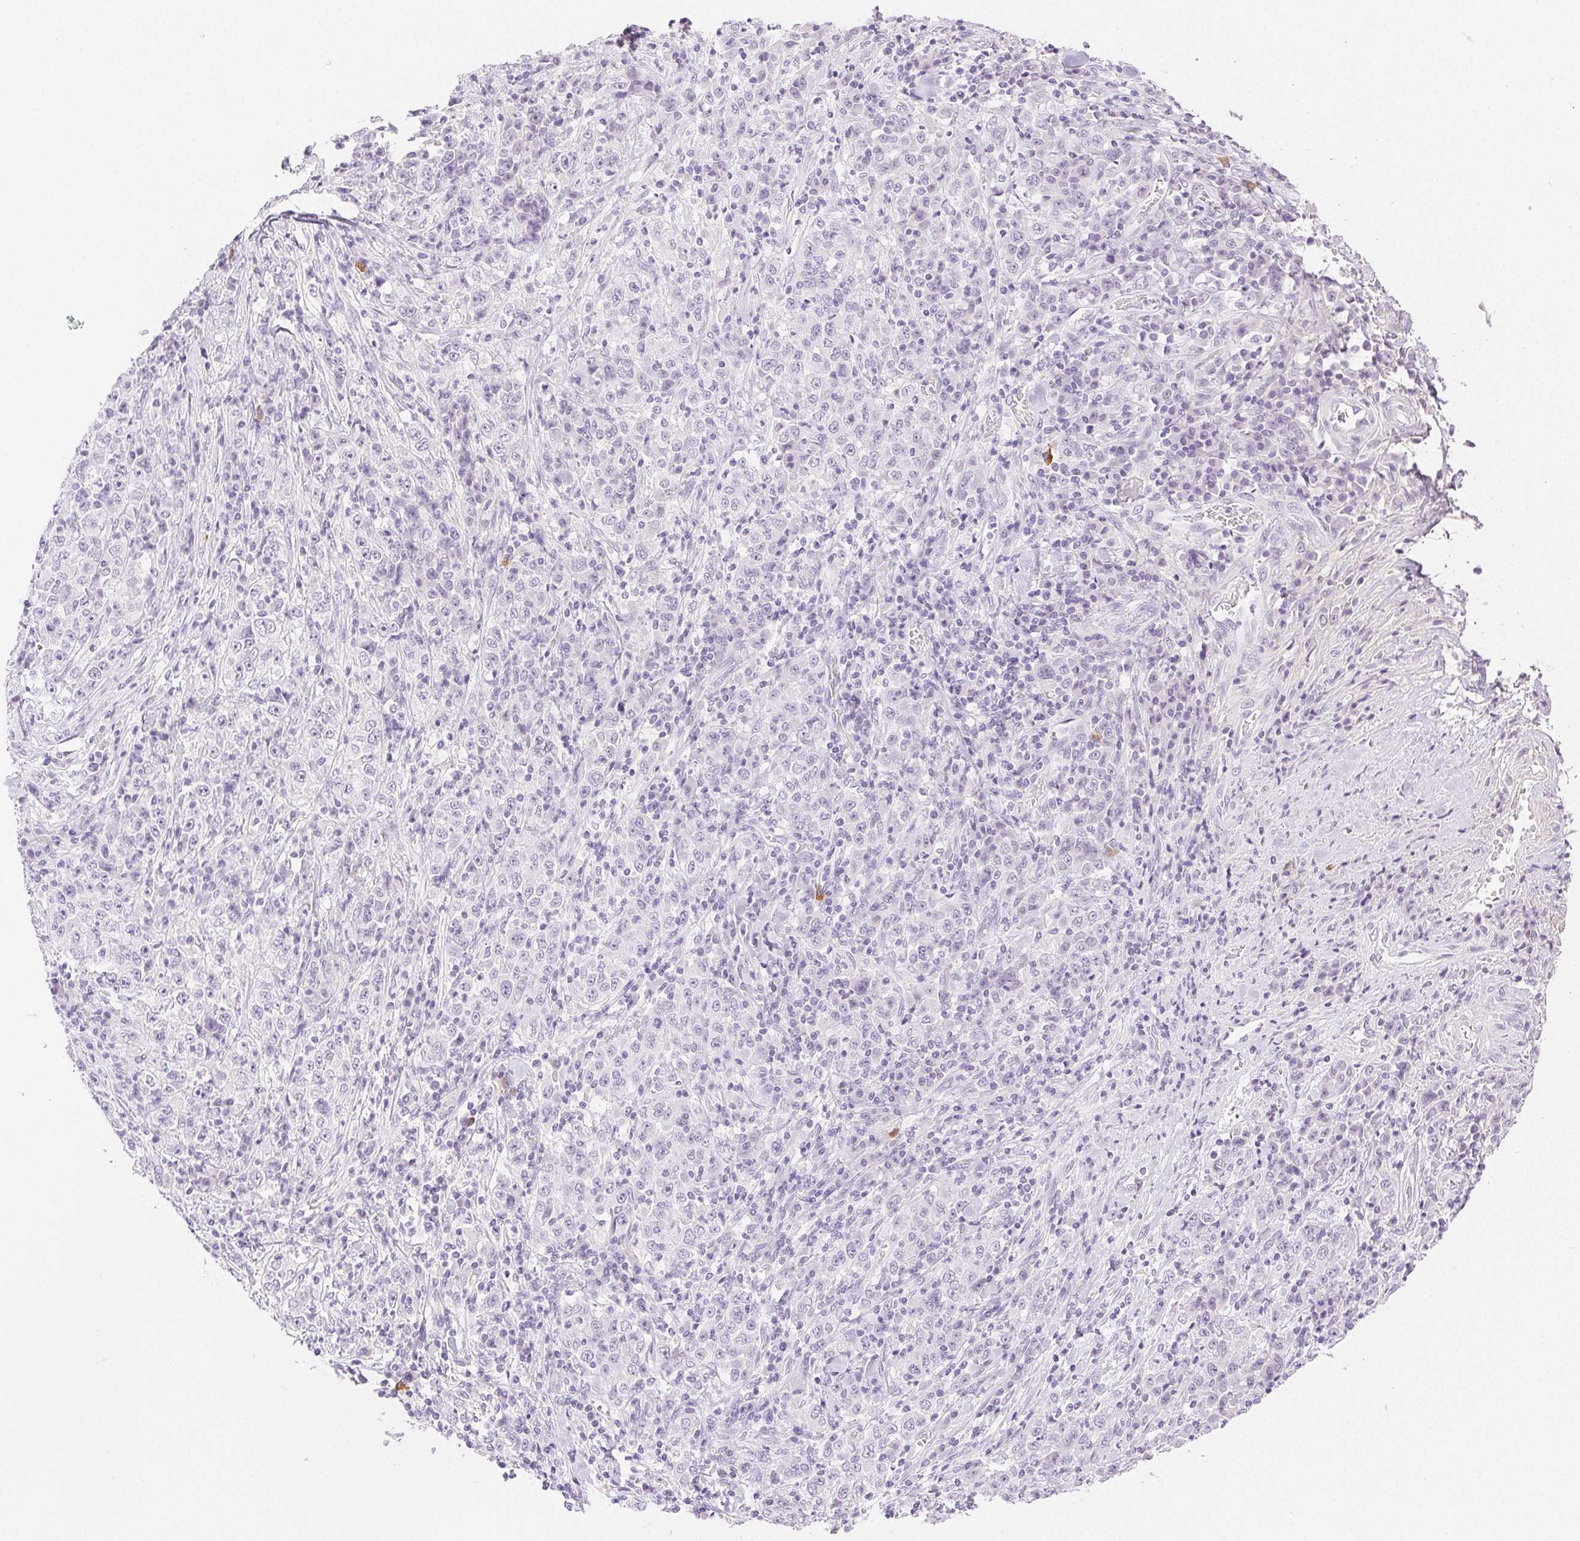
{"staining": {"intensity": "negative", "quantity": "none", "location": "none"}, "tissue": "stomach cancer", "cell_type": "Tumor cells", "image_type": "cancer", "snomed": [{"axis": "morphology", "description": "Normal tissue, NOS"}, {"axis": "morphology", "description": "Adenocarcinoma, NOS"}, {"axis": "topography", "description": "Stomach, upper"}, {"axis": "topography", "description": "Stomach"}], "caption": "This image is of stomach adenocarcinoma stained with IHC to label a protein in brown with the nuclei are counter-stained blue. There is no positivity in tumor cells.", "gene": "SPACA4", "patient": {"sex": "male", "age": 59}}